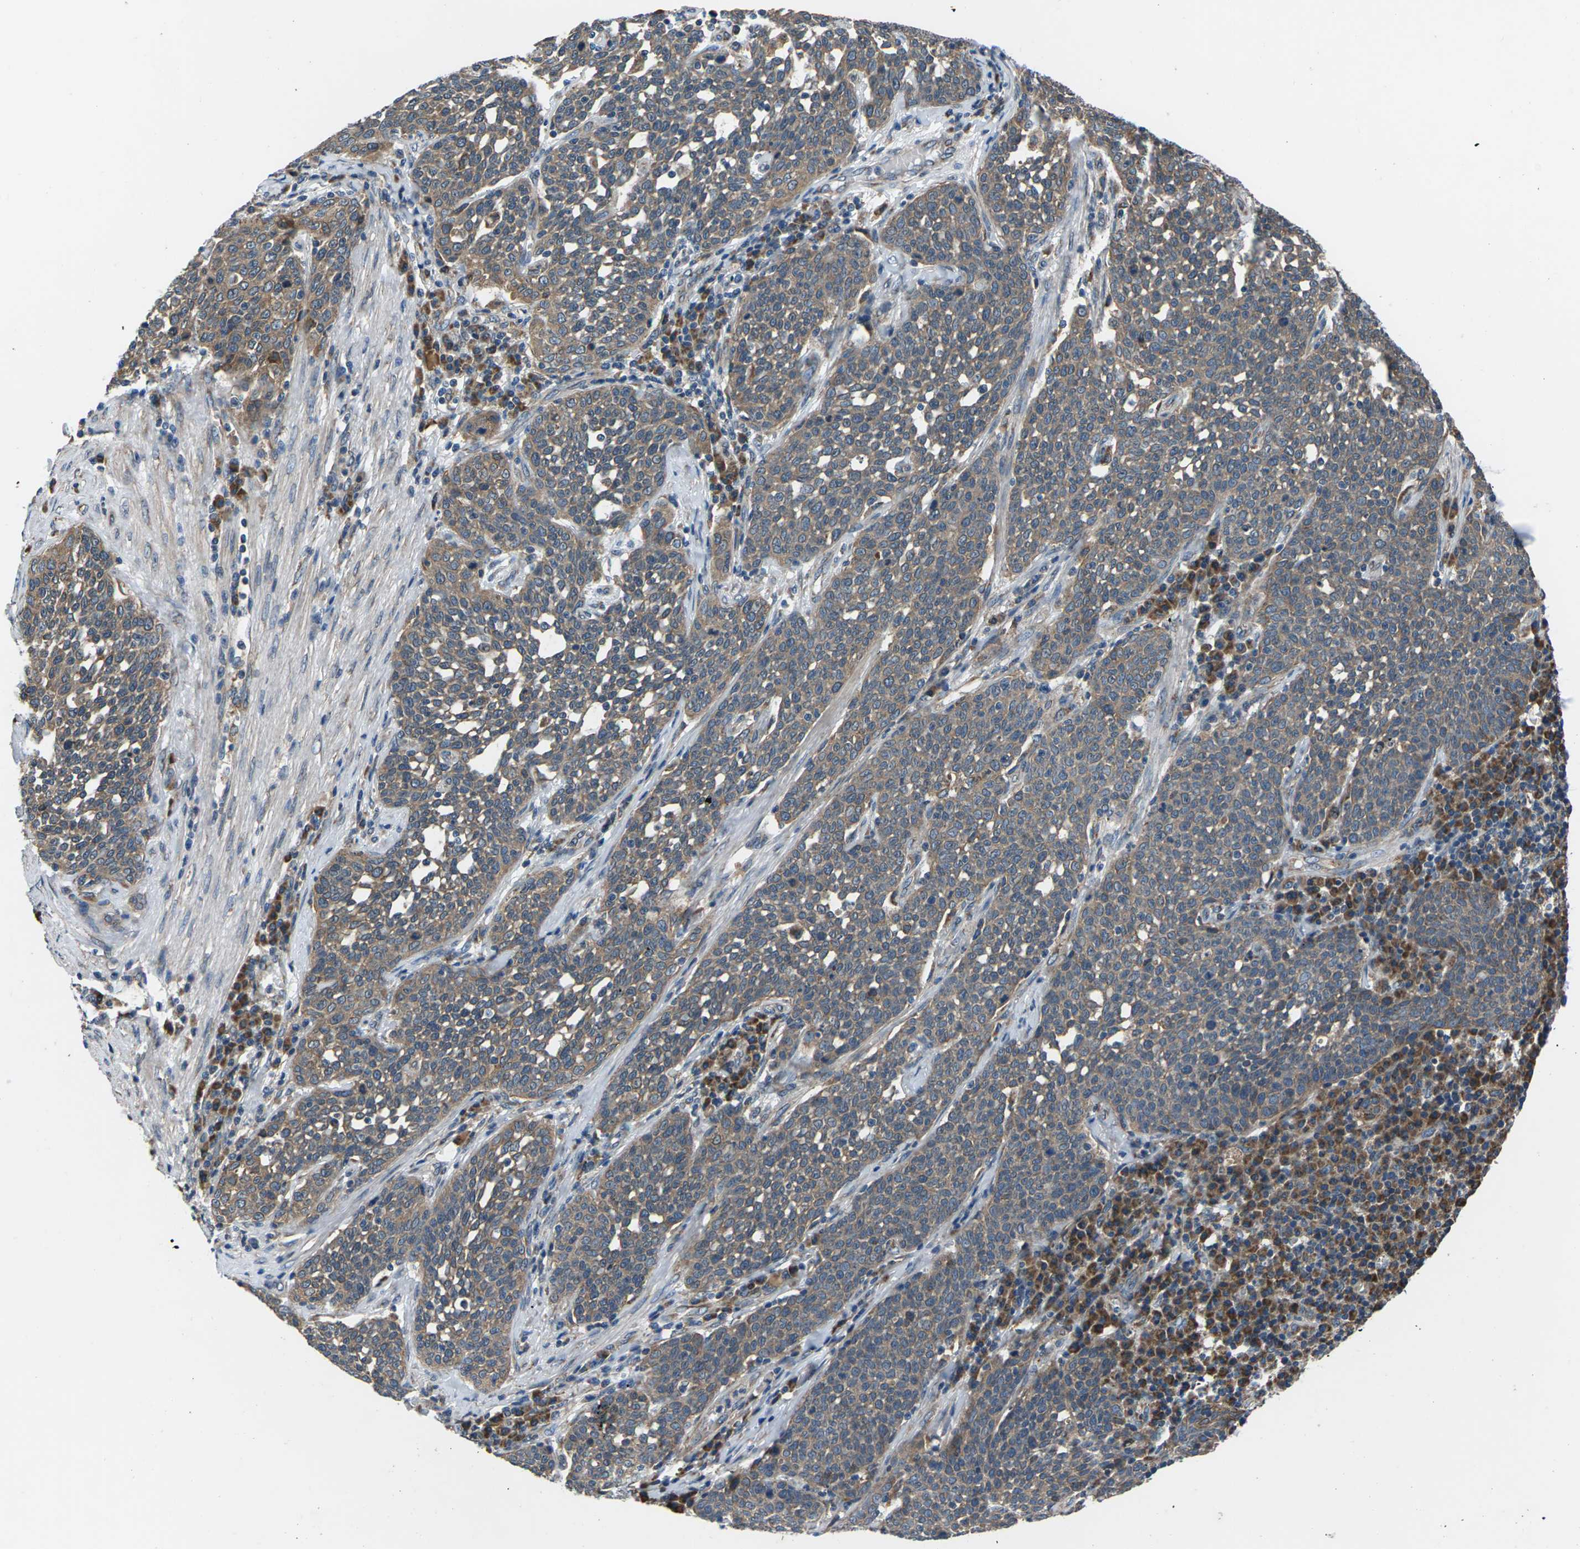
{"staining": {"intensity": "moderate", "quantity": ">75%", "location": "cytoplasmic/membranous"}, "tissue": "cervical cancer", "cell_type": "Tumor cells", "image_type": "cancer", "snomed": [{"axis": "morphology", "description": "Squamous cell carcinoma, NOS"}, {"axis": "topography", "description": "Cervix"}], "caption": "Immunohistochemical staining of human cervical squamous cell carcinoma shows moderate cytoplasmic/membranous protein expression in approximately >75% of tumor cells.", "gene": "GABRP", "patient": {"sex": "female", "age": 34}}